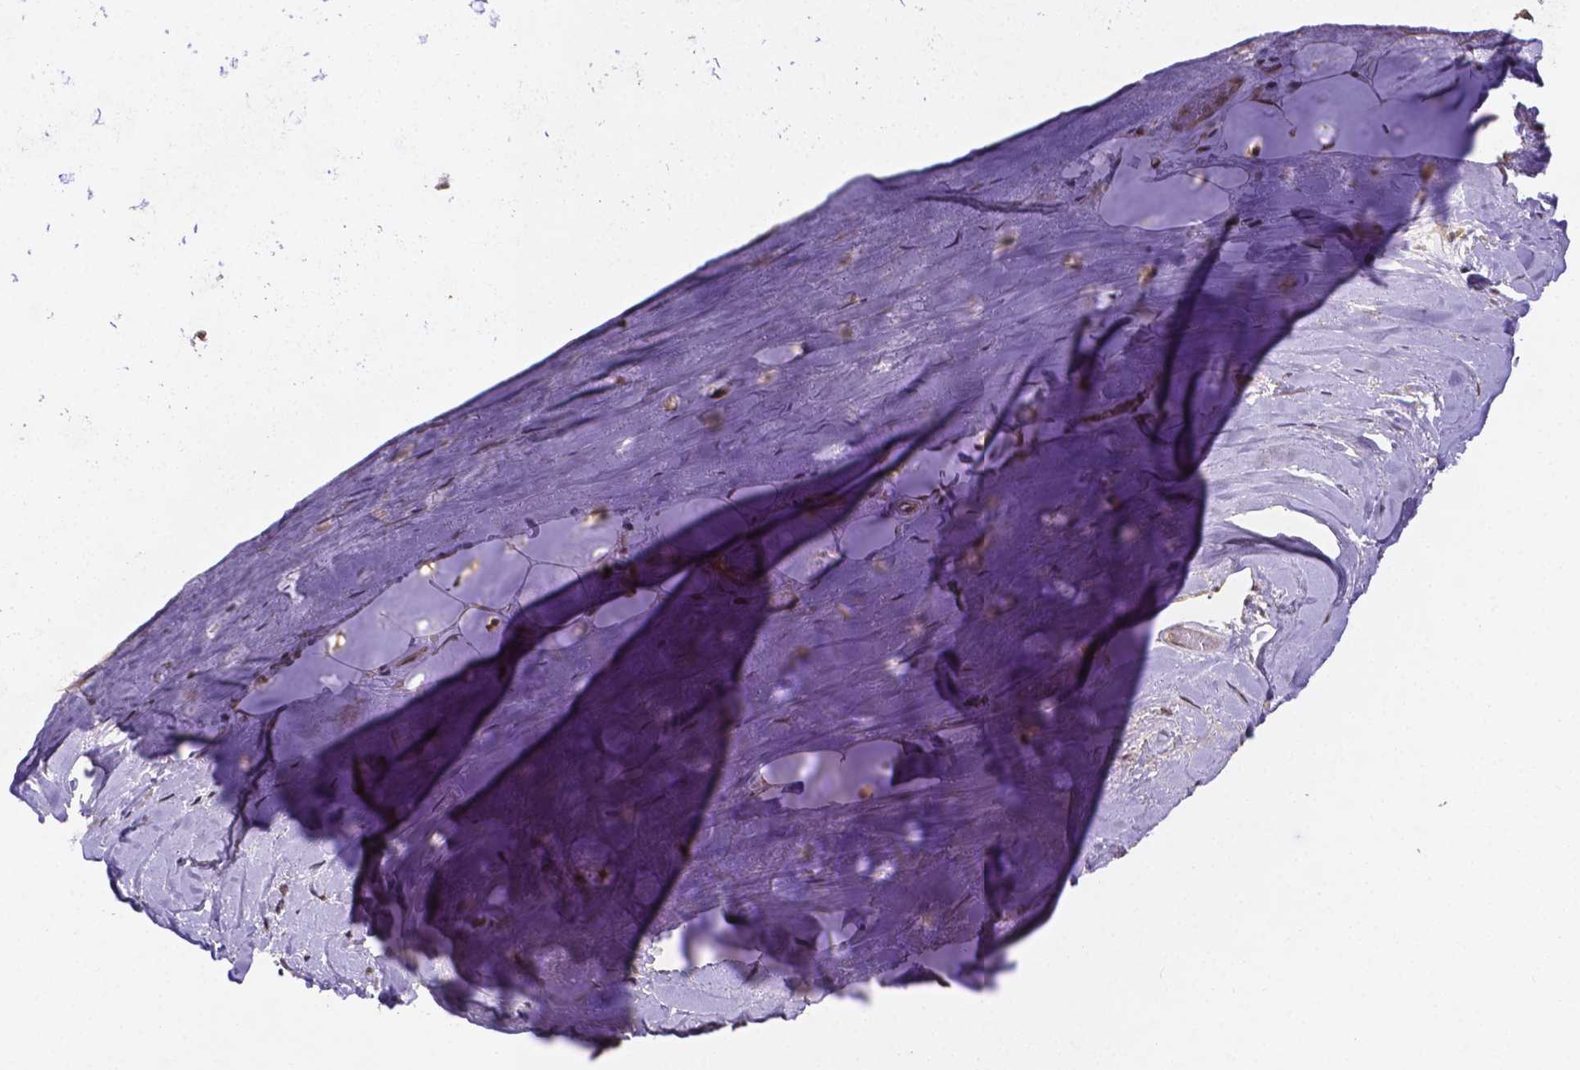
{"staining": {"intensity": "negative", "quantity": "none", "location": "none"}, "tissue": "adipose tissue", "cell_type": "Adipocytes", "image_type": "normal", "snomed": [{"axis": "morphology", "description": "Normal tissue, NOS"}, {"axis": "topography", "description": "Cartilage tissue"}], "caption": "Immunohistochemical staining of normal adipose tissue demonstrates no significant expression in adipocytes. (DAB (3,3'-diaminobenzidine) immunohistochemistry with hematoxylin counter stain).", "gene": "RNF123", "patient": {"sex": "male", "age": 57}}